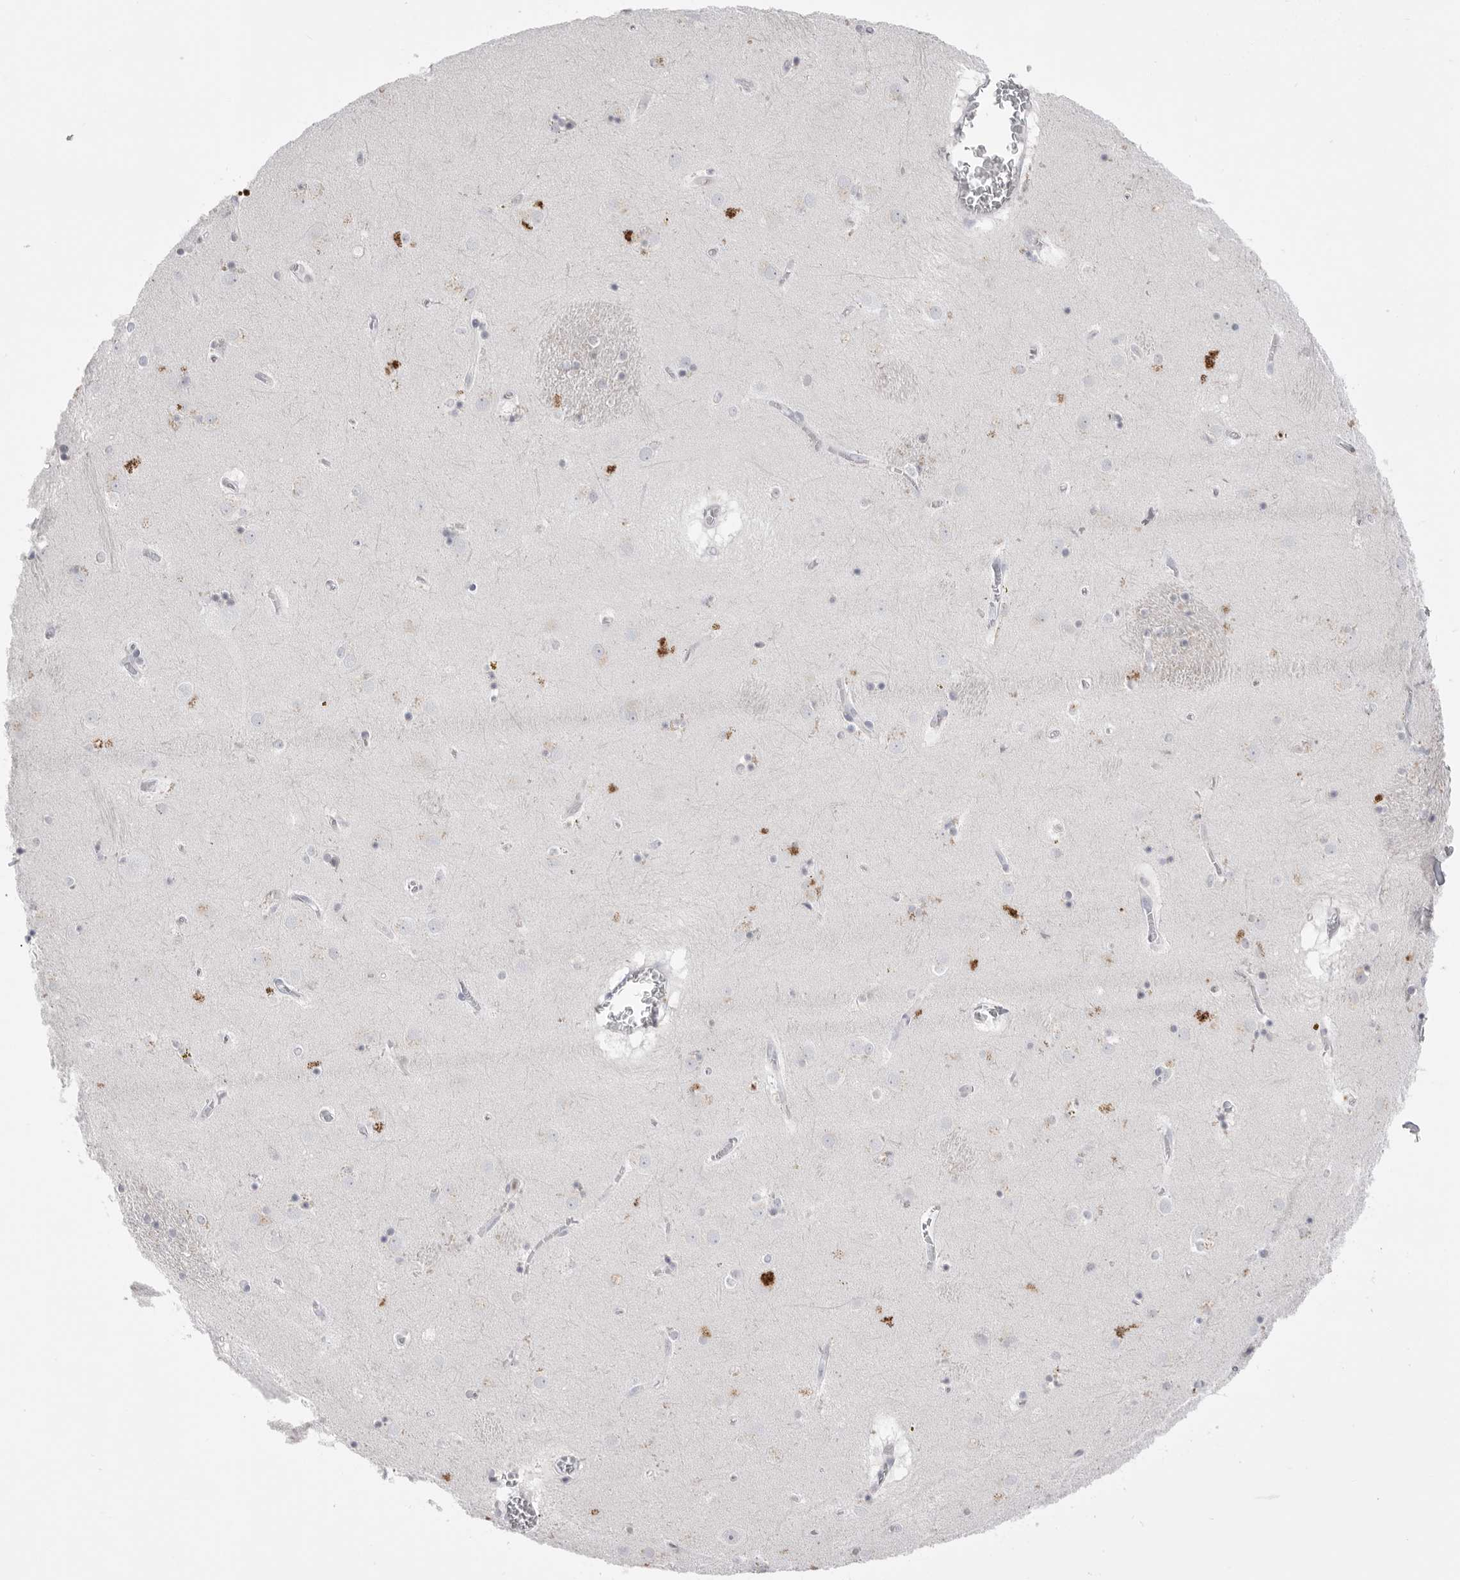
{"staining": {"intensity": "negative", "quantity": "none", "location": "none"}, "tissue": "caudate", "cell_type": "Glial cells", "image_type": "normal", "snomed": [{"axis": "morphology", "description": "Normal tissue, NOS"}, {"axis": "topography", "description": "Lateral ventricle wall"}], "caption": "There is no significant expression in glial cells of caudate. The staining is performed using DAB brown chromogen with nuclei counter-stained in using hematoxylin.", "gene": "ZBTB7B", "patient": {"sex": "male", "age": 70}}